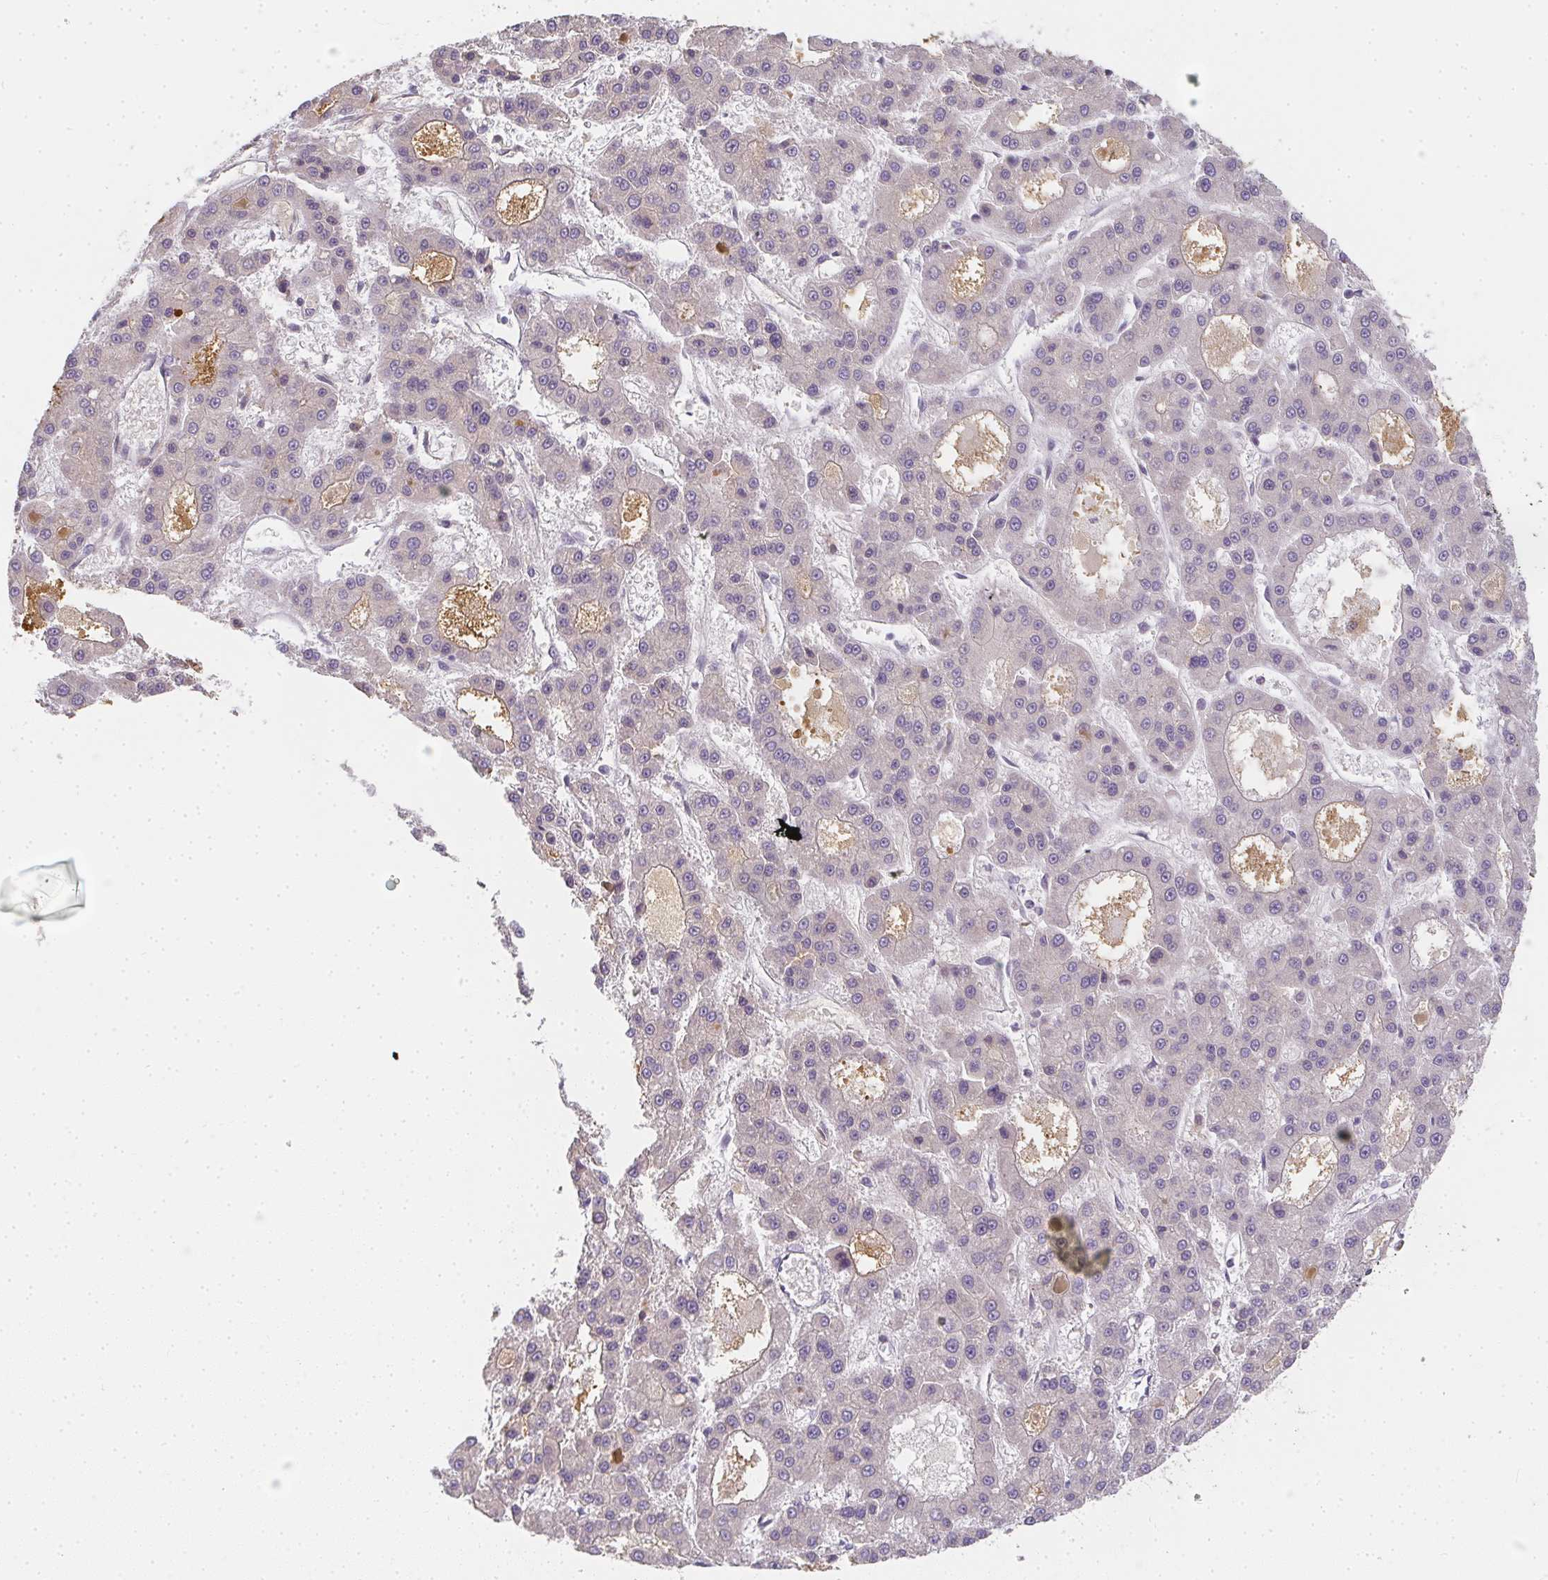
{"staining": {"intensity": "negative", "quantity": "none", "location": "none"}, "tissue": "liver cancer", "cell_type": "Tumor cells", "image_type": "cancer", "snomed": [{"axis": "morphology", "description": "Carcinoma, Hepatocellular, NOS"}, {"axis": "topography", "description": "Liver"}], "caption": "Histopathology image shows no significant protein expression in tumor cells of liver cancer. (Immunohistochemistry, brightfield microscopy, high magnification).", "gene": "SLC35B3", "patient": {"sex": "male", "age": 70}}